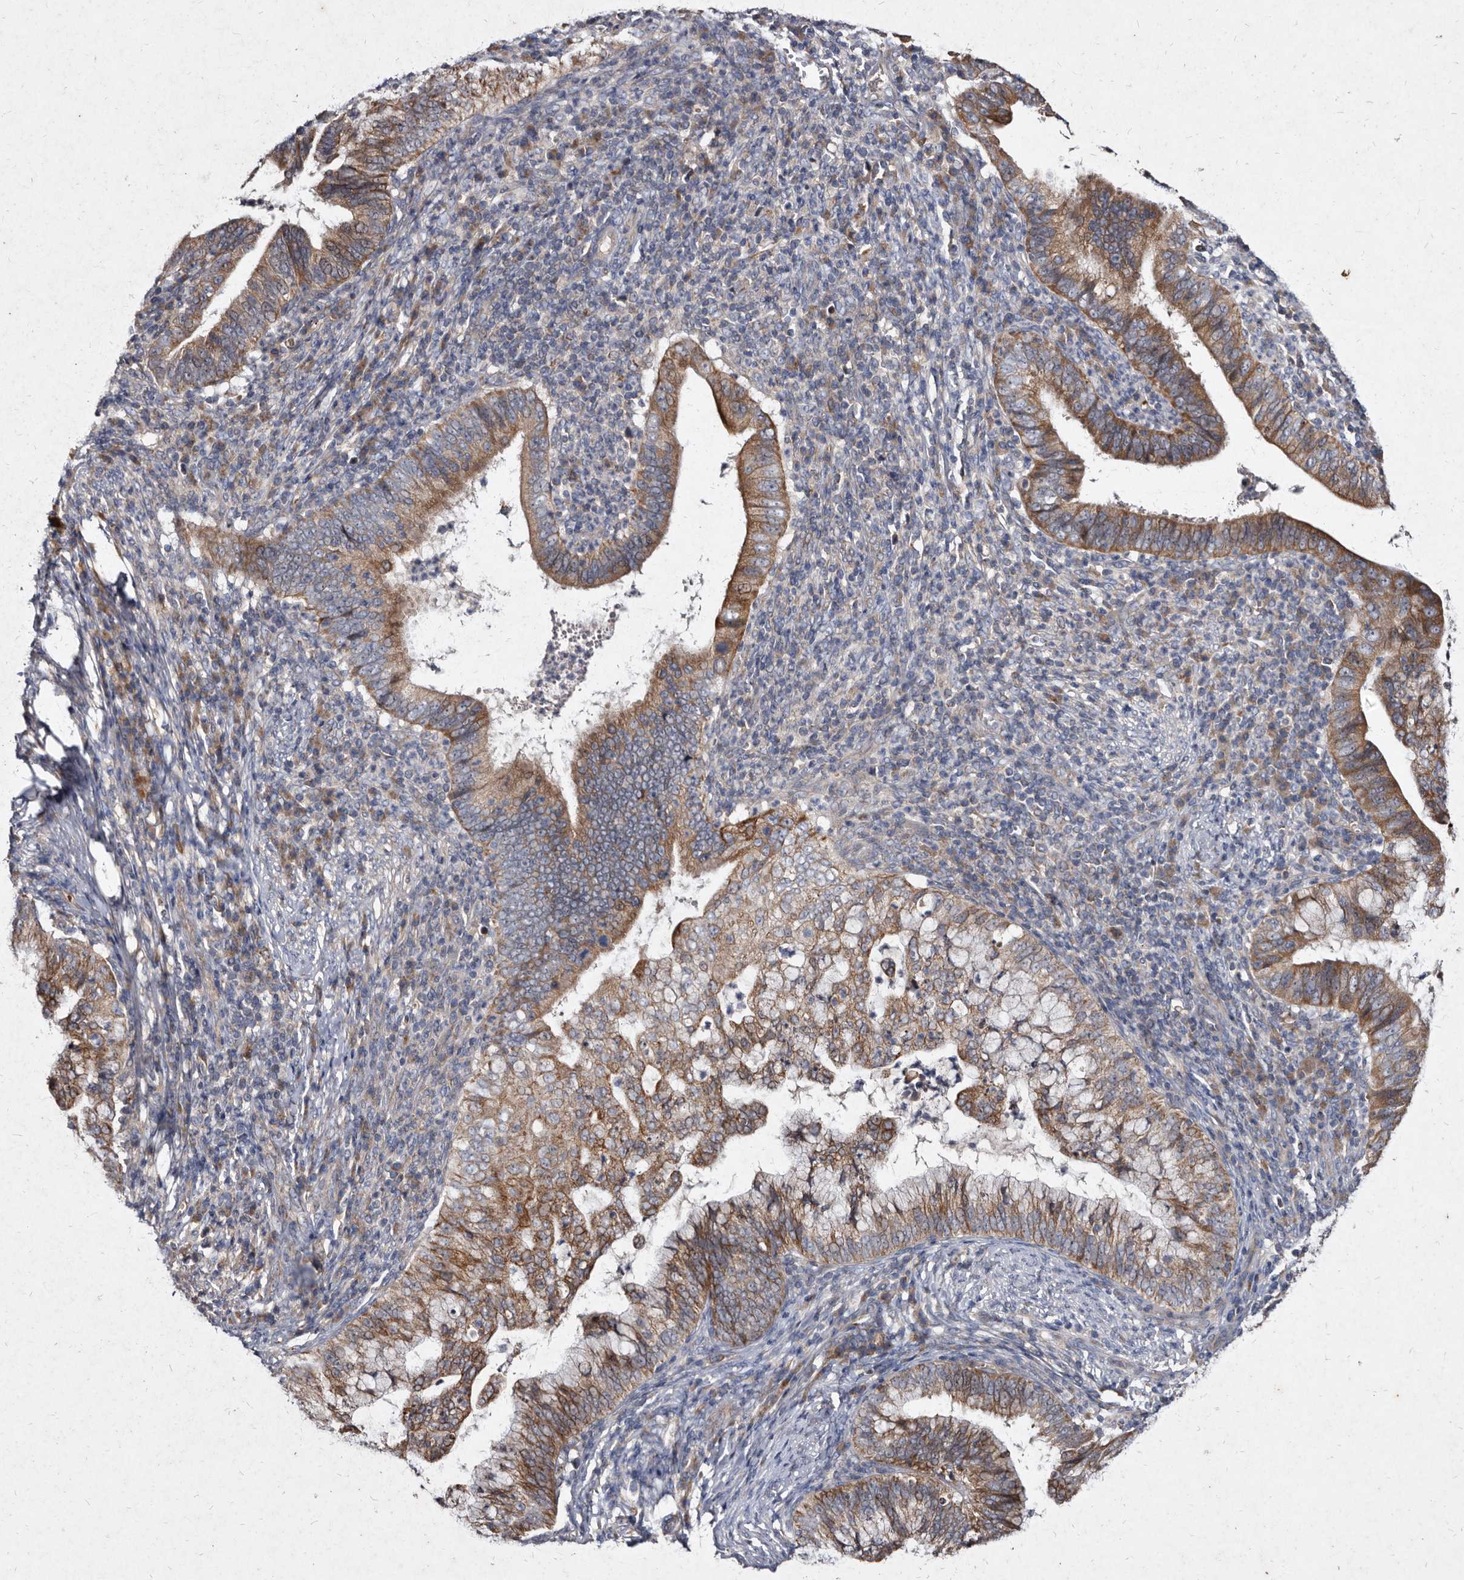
{"staining": {"intensity": "moderate", "quantity": ">75%", "location": "cytoplasmic/membranous"}, "tissue": "cervical cancer", "cell_type": "Tumor cells", "image_type": "cancer", "snomed": [{"axis": "morphology", "description": "Adenocarcinoma, NOS"}, {"axis": "topography", "description": "Cervix"}], "caption": "Immunohistochemical staining of cervical cancer exhibits medium levels of moderate cytoplasmic/membranous staining in about >75% of tumor cells.", "gene": "YPEL3", "patient": {"sex": "female", "age": 36}}